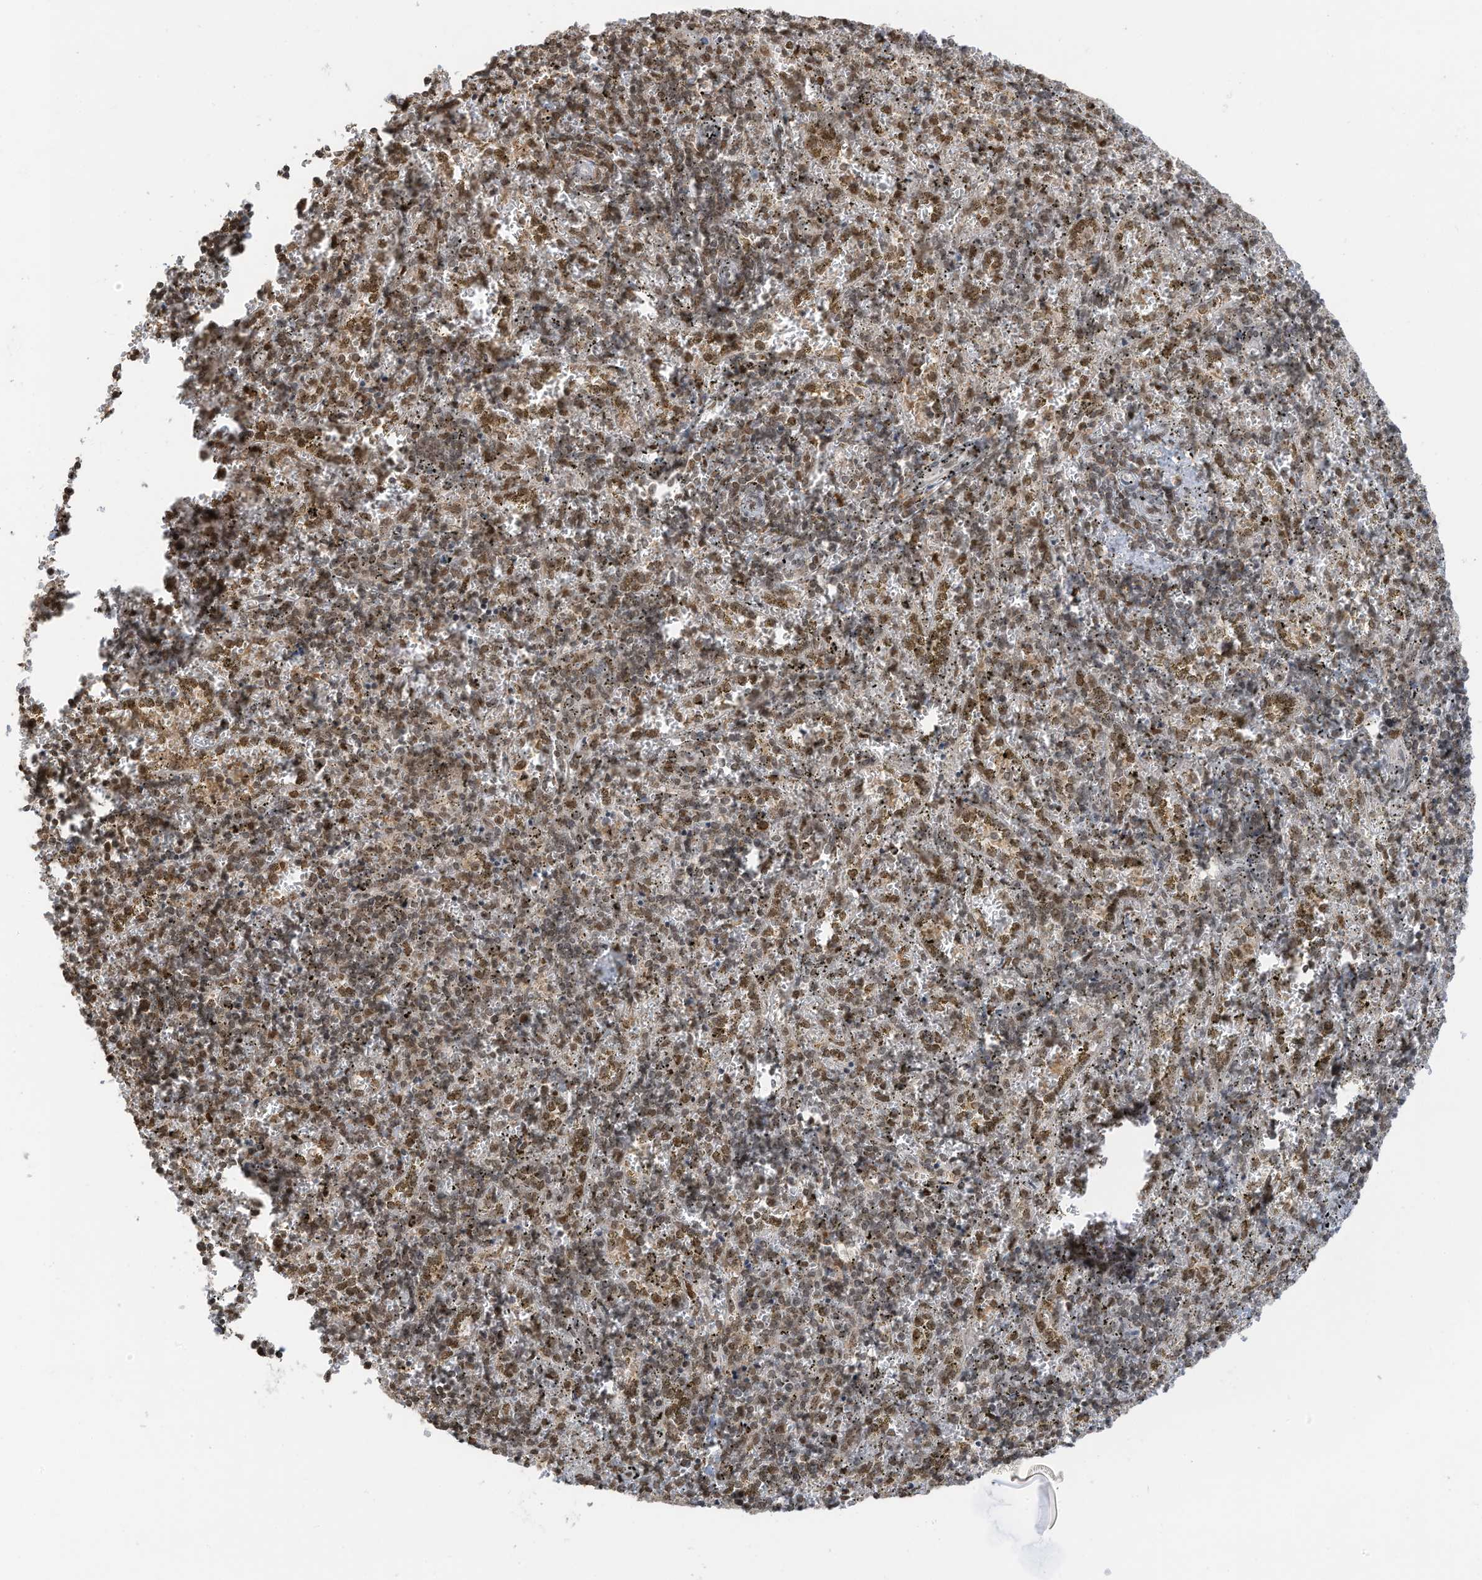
{"staining": {"intensity": "moderate", "quantity": "25%-75%", "location": "nuclear"}, "tissue": "spleen", "cell_type": "Cells in red pulp", "image_type": "normal", "snomed": [{"axis": "morphology", "description": "Normal tissue, NOS"}, {"axis": "topography", "description": "Spleen"}], "caption": "Spleen stained with DAB immunohistochemistry (IHC) displays medium levels of moderate nuclear staining in about 25%-75% of cells in red pulp. (Stains: DAB (3,3'-diaminobenzidine) in brown, nuclei in blue, Microscopy: brightfield microscopy at high magnification).", "gene": "KPNB1", "patient": {"sex": "male", "age": 11}}